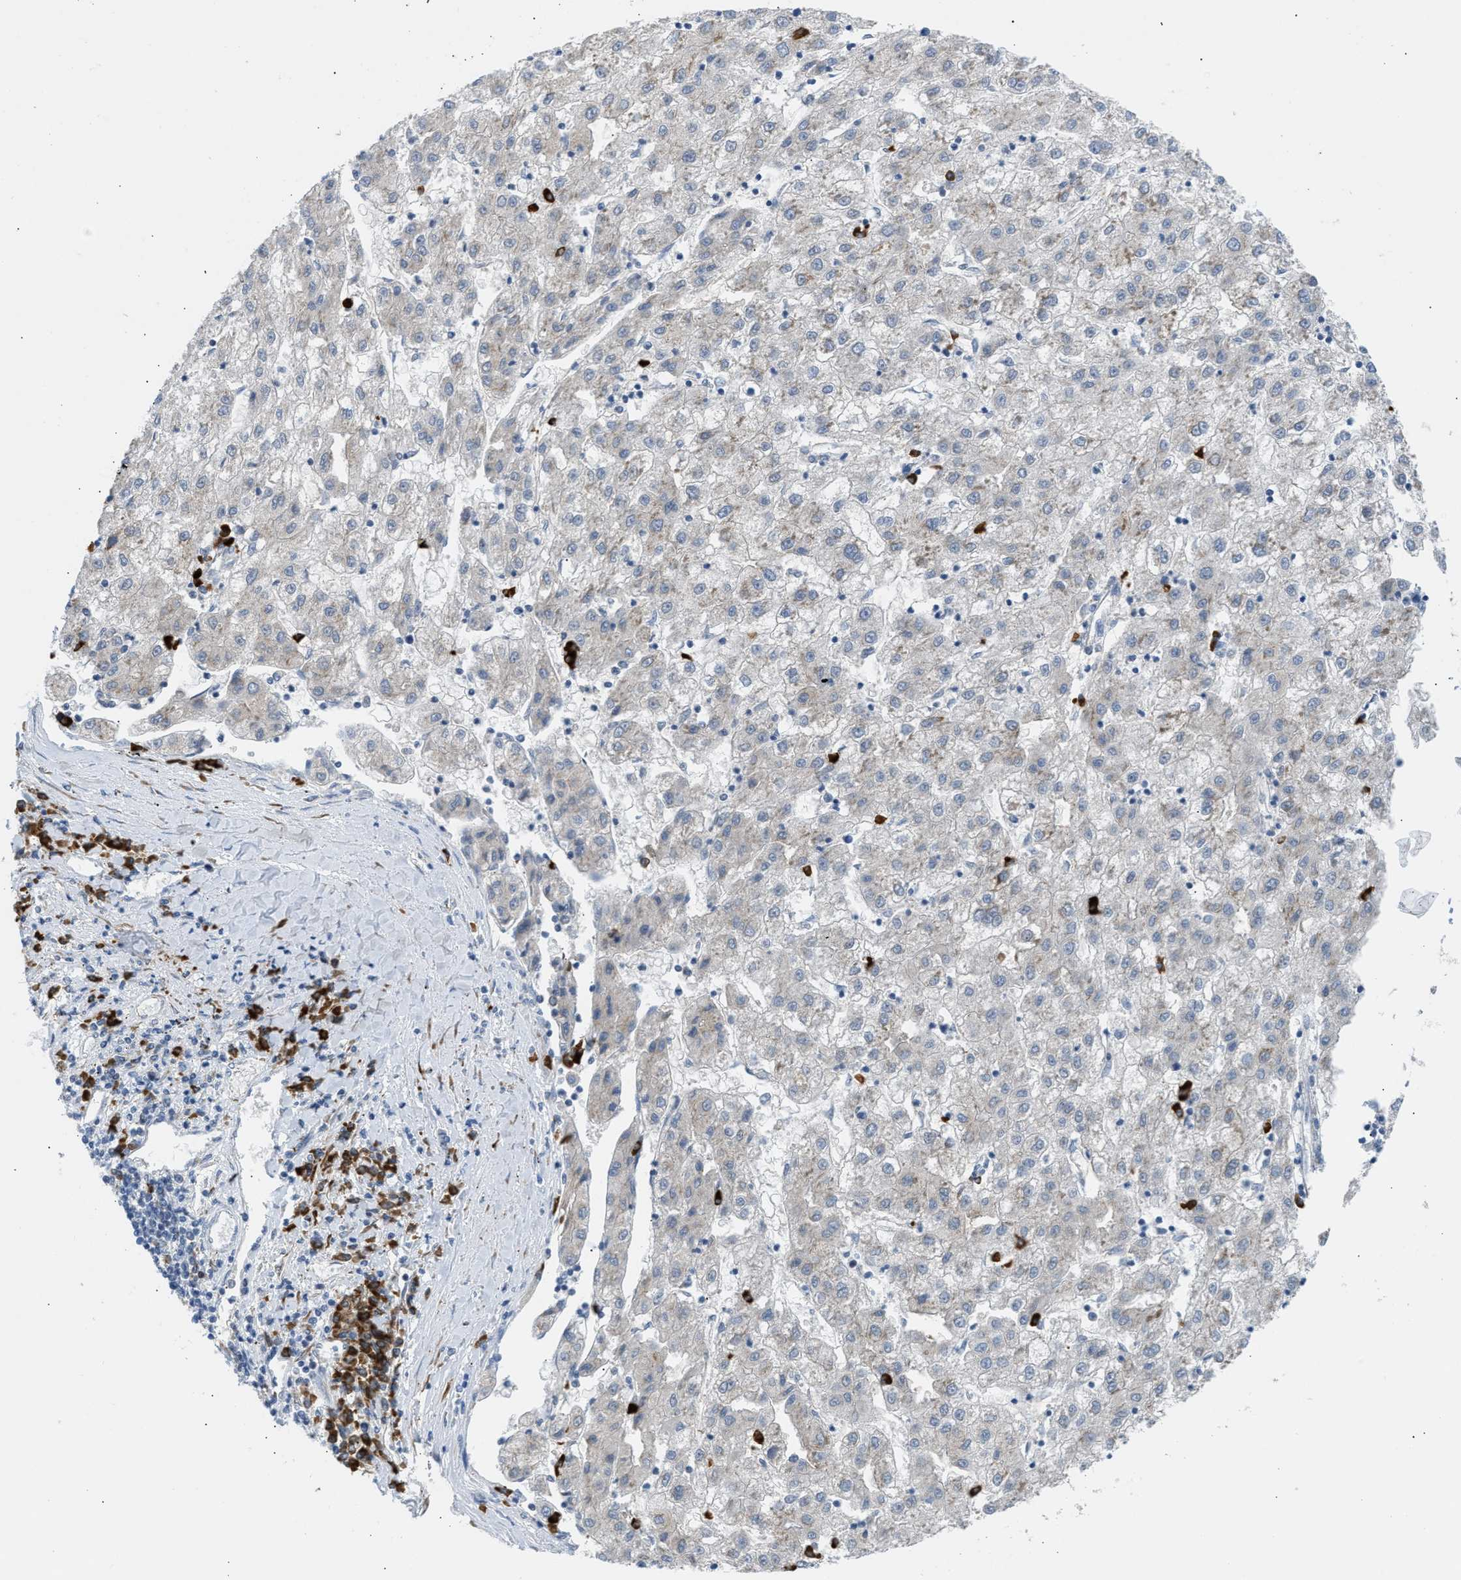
{"staining": {"intensity": "weak", "quantity": "<25%", "location": "cytoplasmic/membranous"}, "tissue": "liver cancer", "cell_type": "Tumor cells", "image_type": "cancer", "snomed": [{"axis": "morphology", "description": "Carcinoma, Hepatocellular, NOS"}, {"axis": "topography", "description": "Liver"}], "caption": "A high-resolution photomicrograph shows IHC staining of liver cancer, which demonstrates no significant staining in tumor cells.", "gene": "KCNC2", "patient": {"sex": "male", "age": 72}}